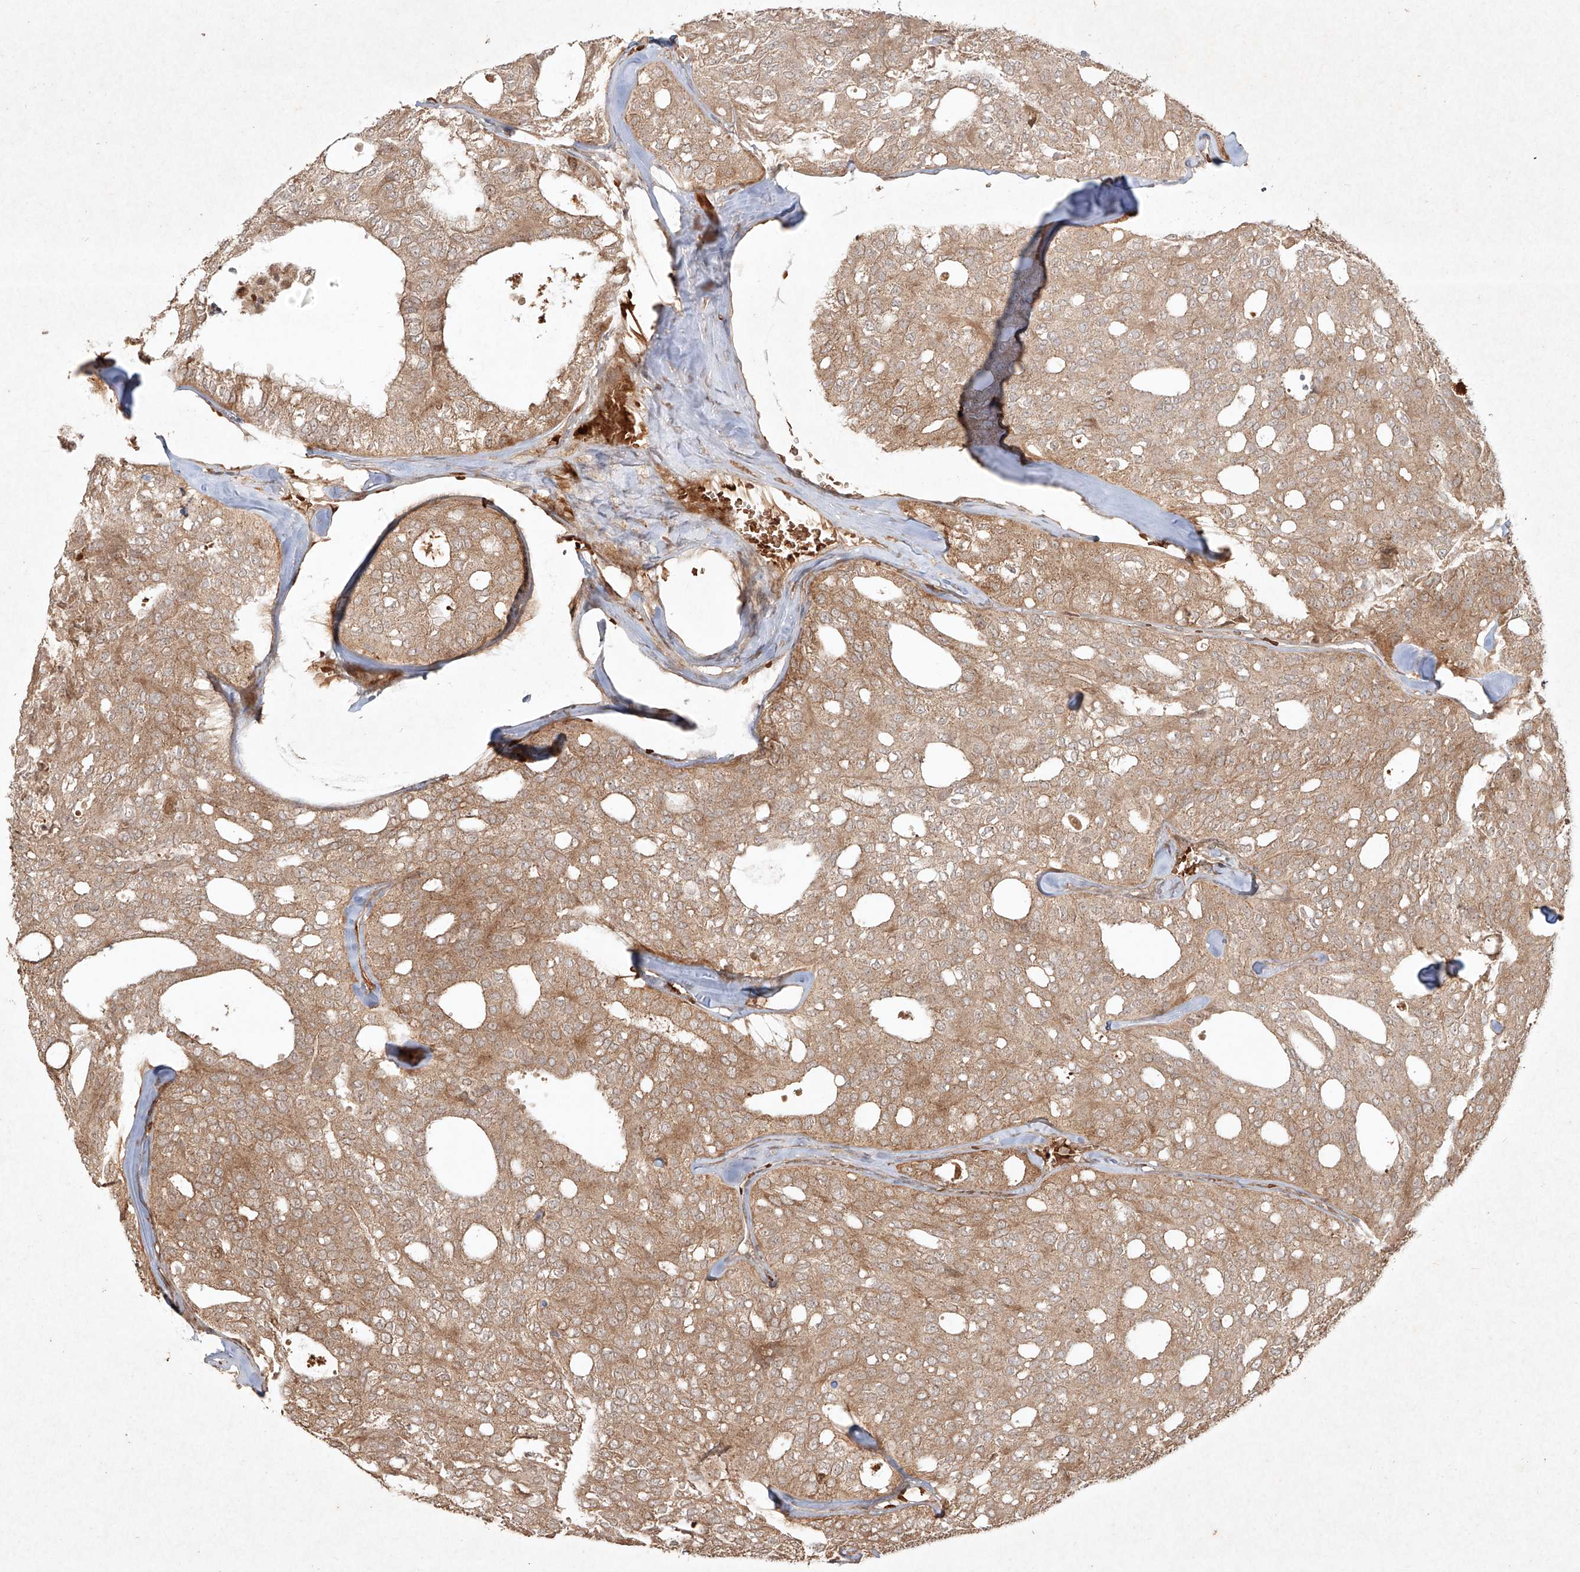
{"staining": {"intensity": "moderate", "quantity": ">75%", "location": "cytoplasmic/membranous"}, "tissue": "thyroid cancer", "cell_type": "Tumor cells", "image_type": "cancer", "snomed": [{"axis": "morphology", "description": "Follicular adenoma carcinoma, NOS"}, {"axis": "topography", "description": "Thyroid gland"}], "caption": "Immunohistochemical staining of thyroid cancer (follicular adenoma carcinoma) demonstrates medium levels of moderate cytoplasmic/membranous staining in approximately >75% of tumor cells. Using DAB (brown) and hematoxylin (blue) stains, captured at high magnification using brightfield microscopy.", "gene": "CYYR1", "patient": {"sex": "male", "age": 75}}